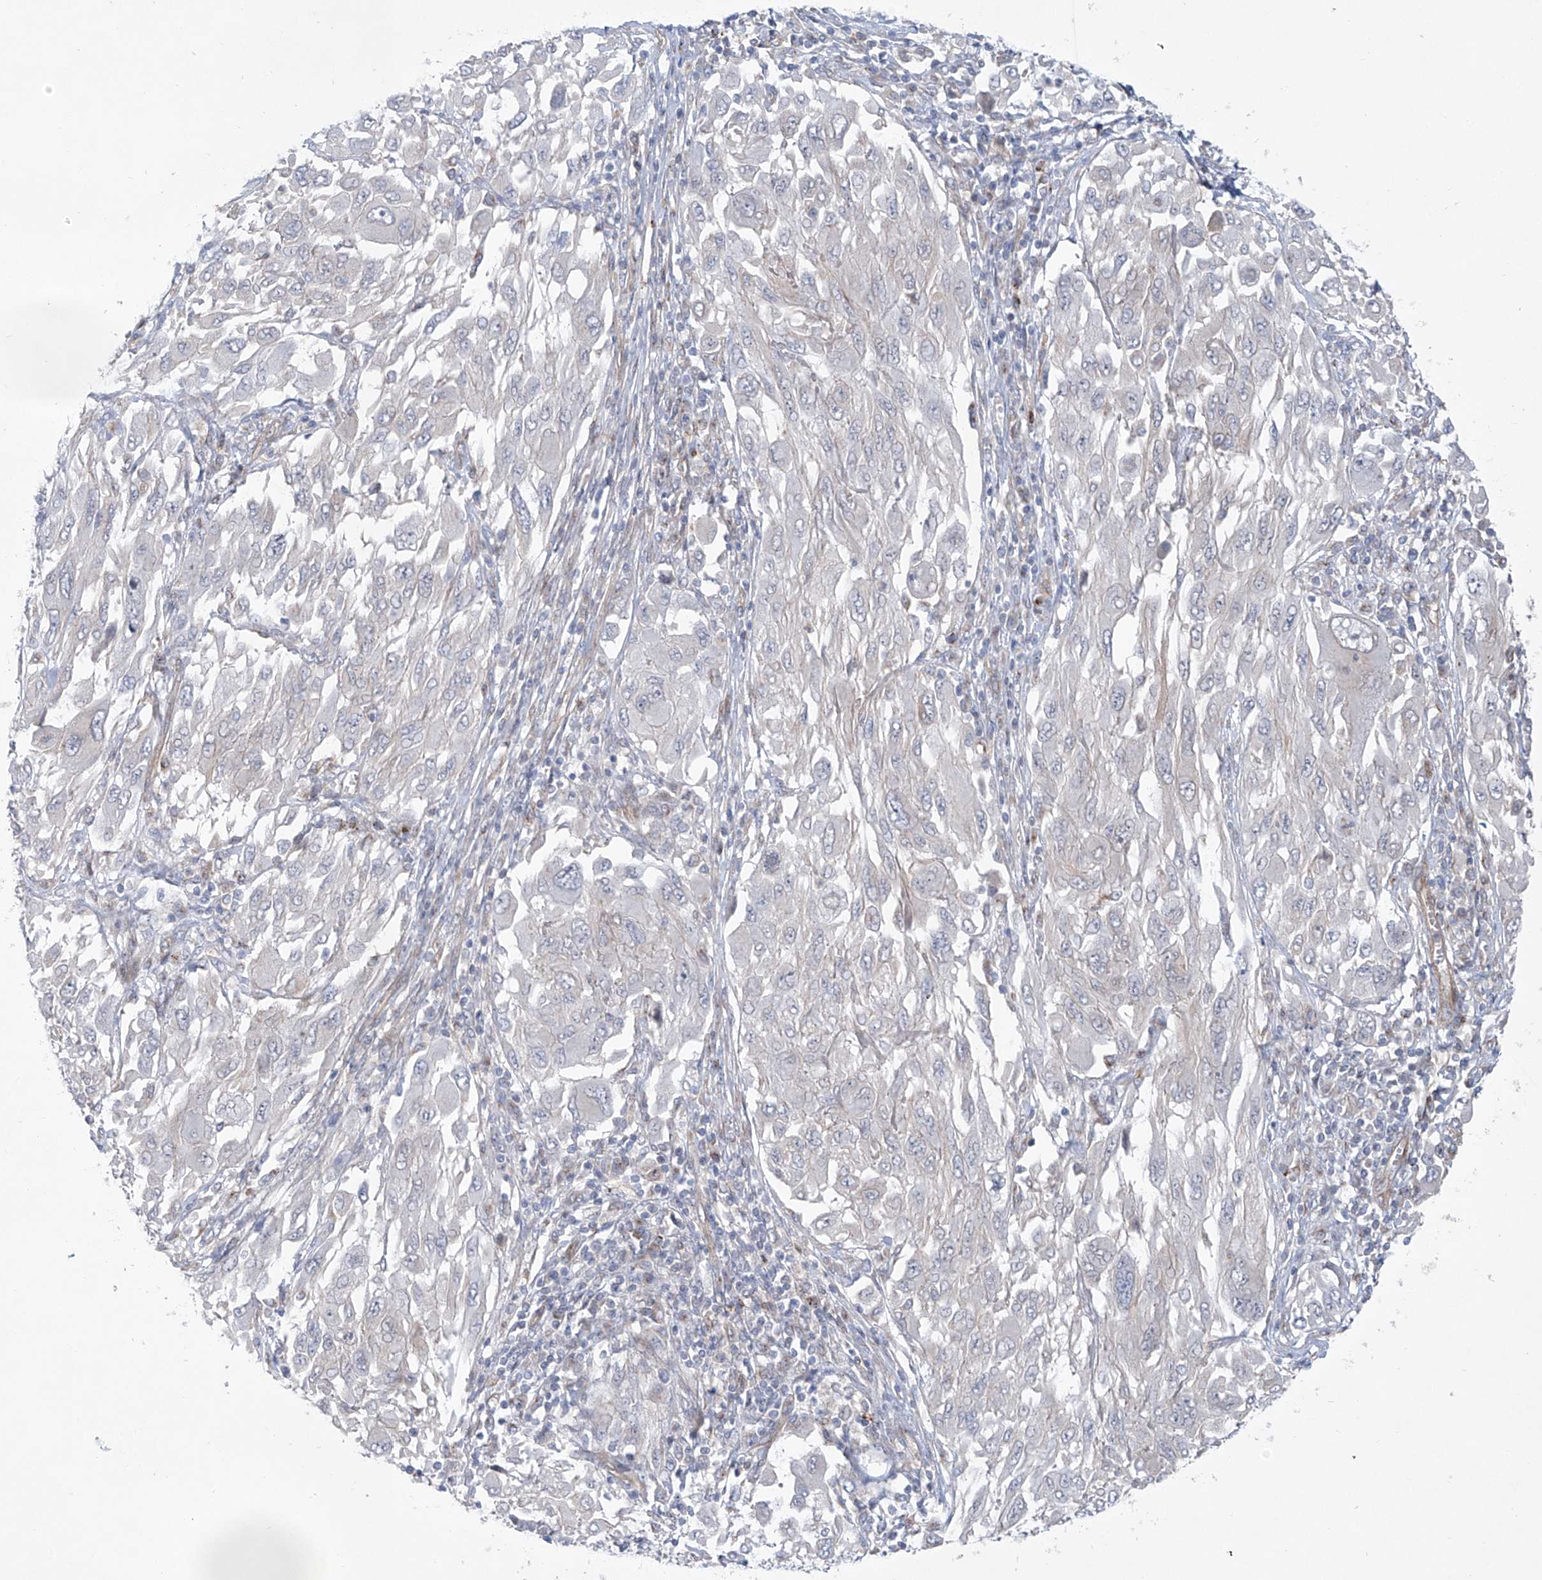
{"staining": {"intensity": "negative", "quantity": "none", "location": "none"}, "tissue": "melanoma", "cell_type": "Tumor cells", "image_type": "cancer", "snomed": [{"axis": "morphology", "description": "Malignant melanoma, NOS"}, {"axis": "topography", "description": "Skin"}], "caption": "The image shows no staining of tumor cells in malignant melanoma.", "gene": "KLC4", "patient": {"sex": "female", "age": 91}}